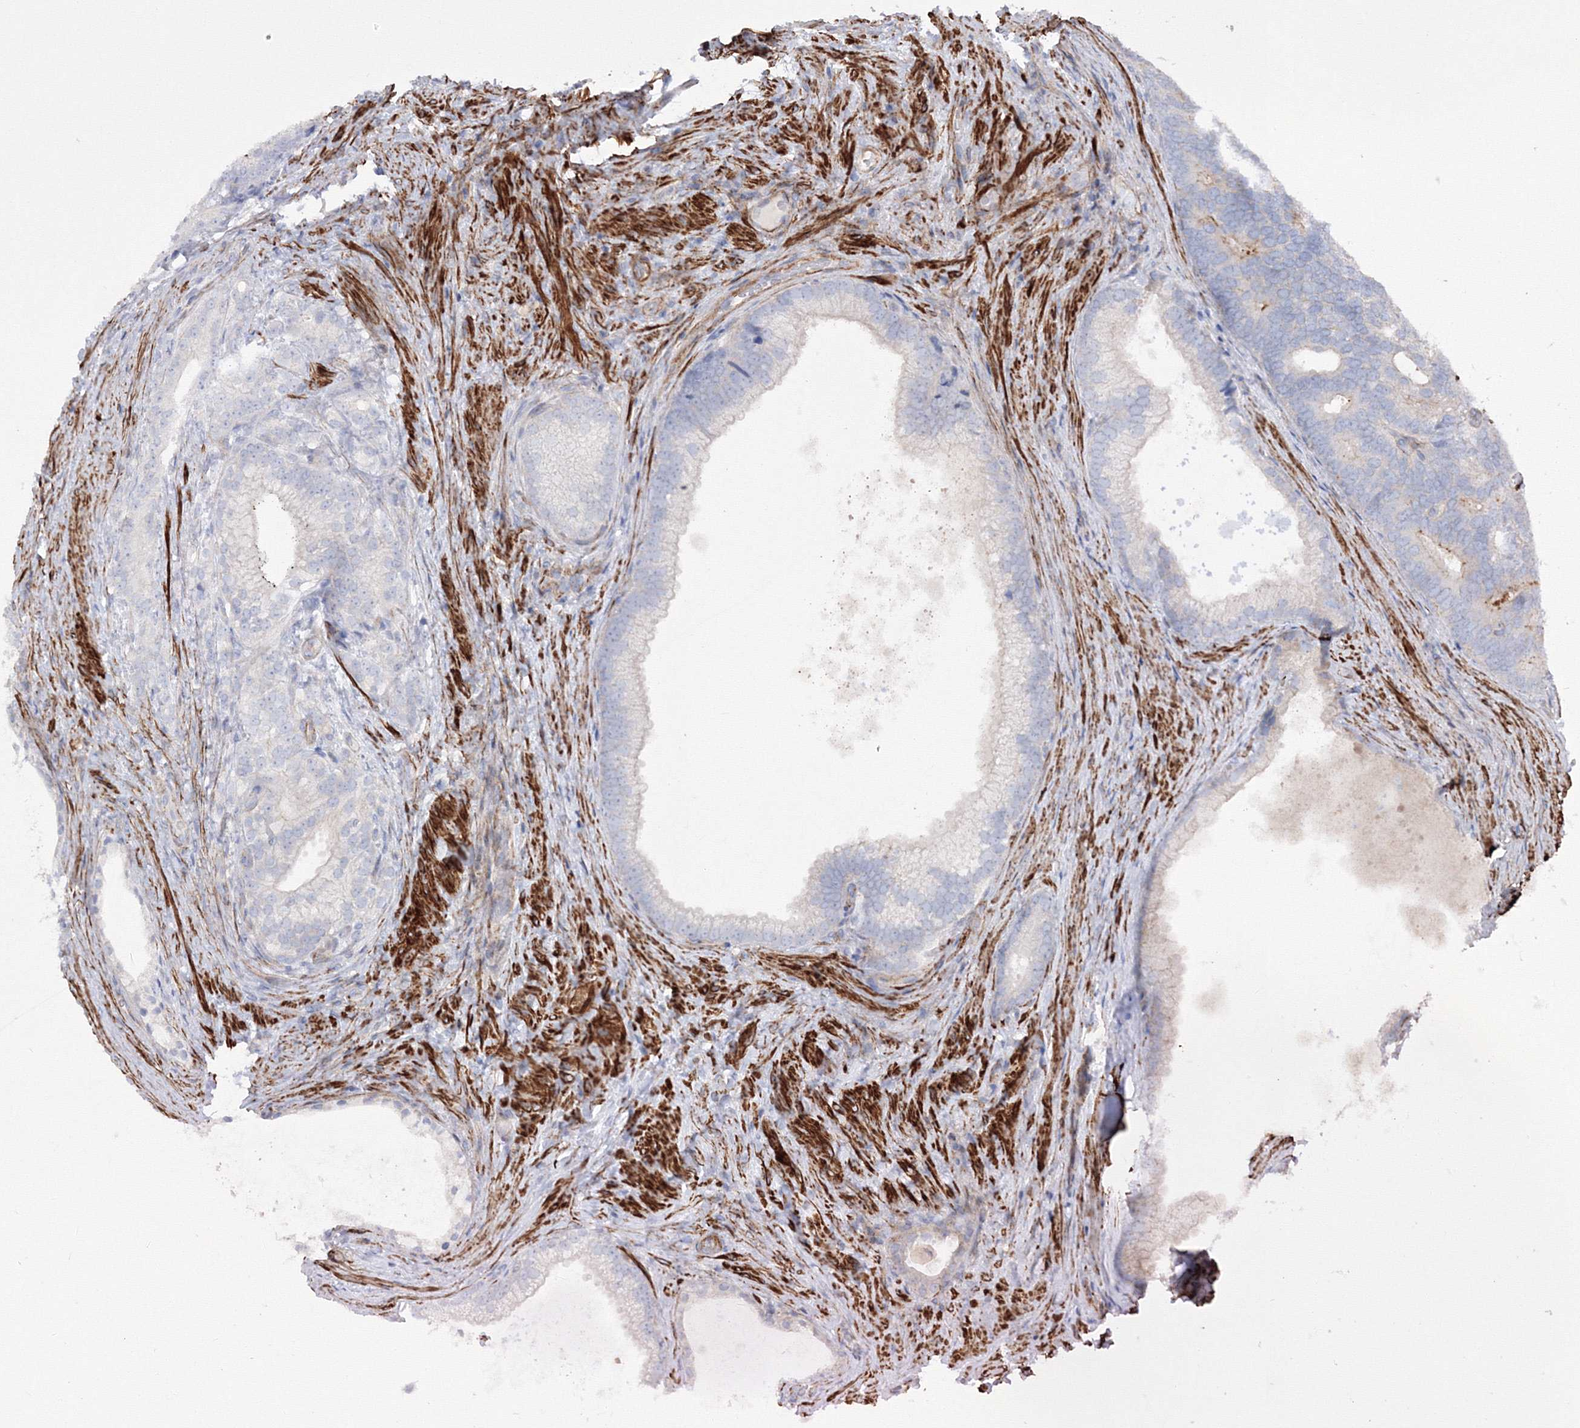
{"staining": {"intensity": "negative", "quantity": "none", "location": "none"}, "tissue": "prostate cancer", "cell_type": "Tumor cells", "image_type": "cancer", "snomed": [{"axis": "morphology", "description": "Adenocarcinoma, Low grade"}, {"axis": "topography", "description": "Prostate"}], "caption": "Immunohistochemistry of human prostate cancer (low-grade adenocarcinoma) demonstrates no expression in tumor cells.", "gene": "GPR82", "patient": {"sex": "male", "age": 71}}